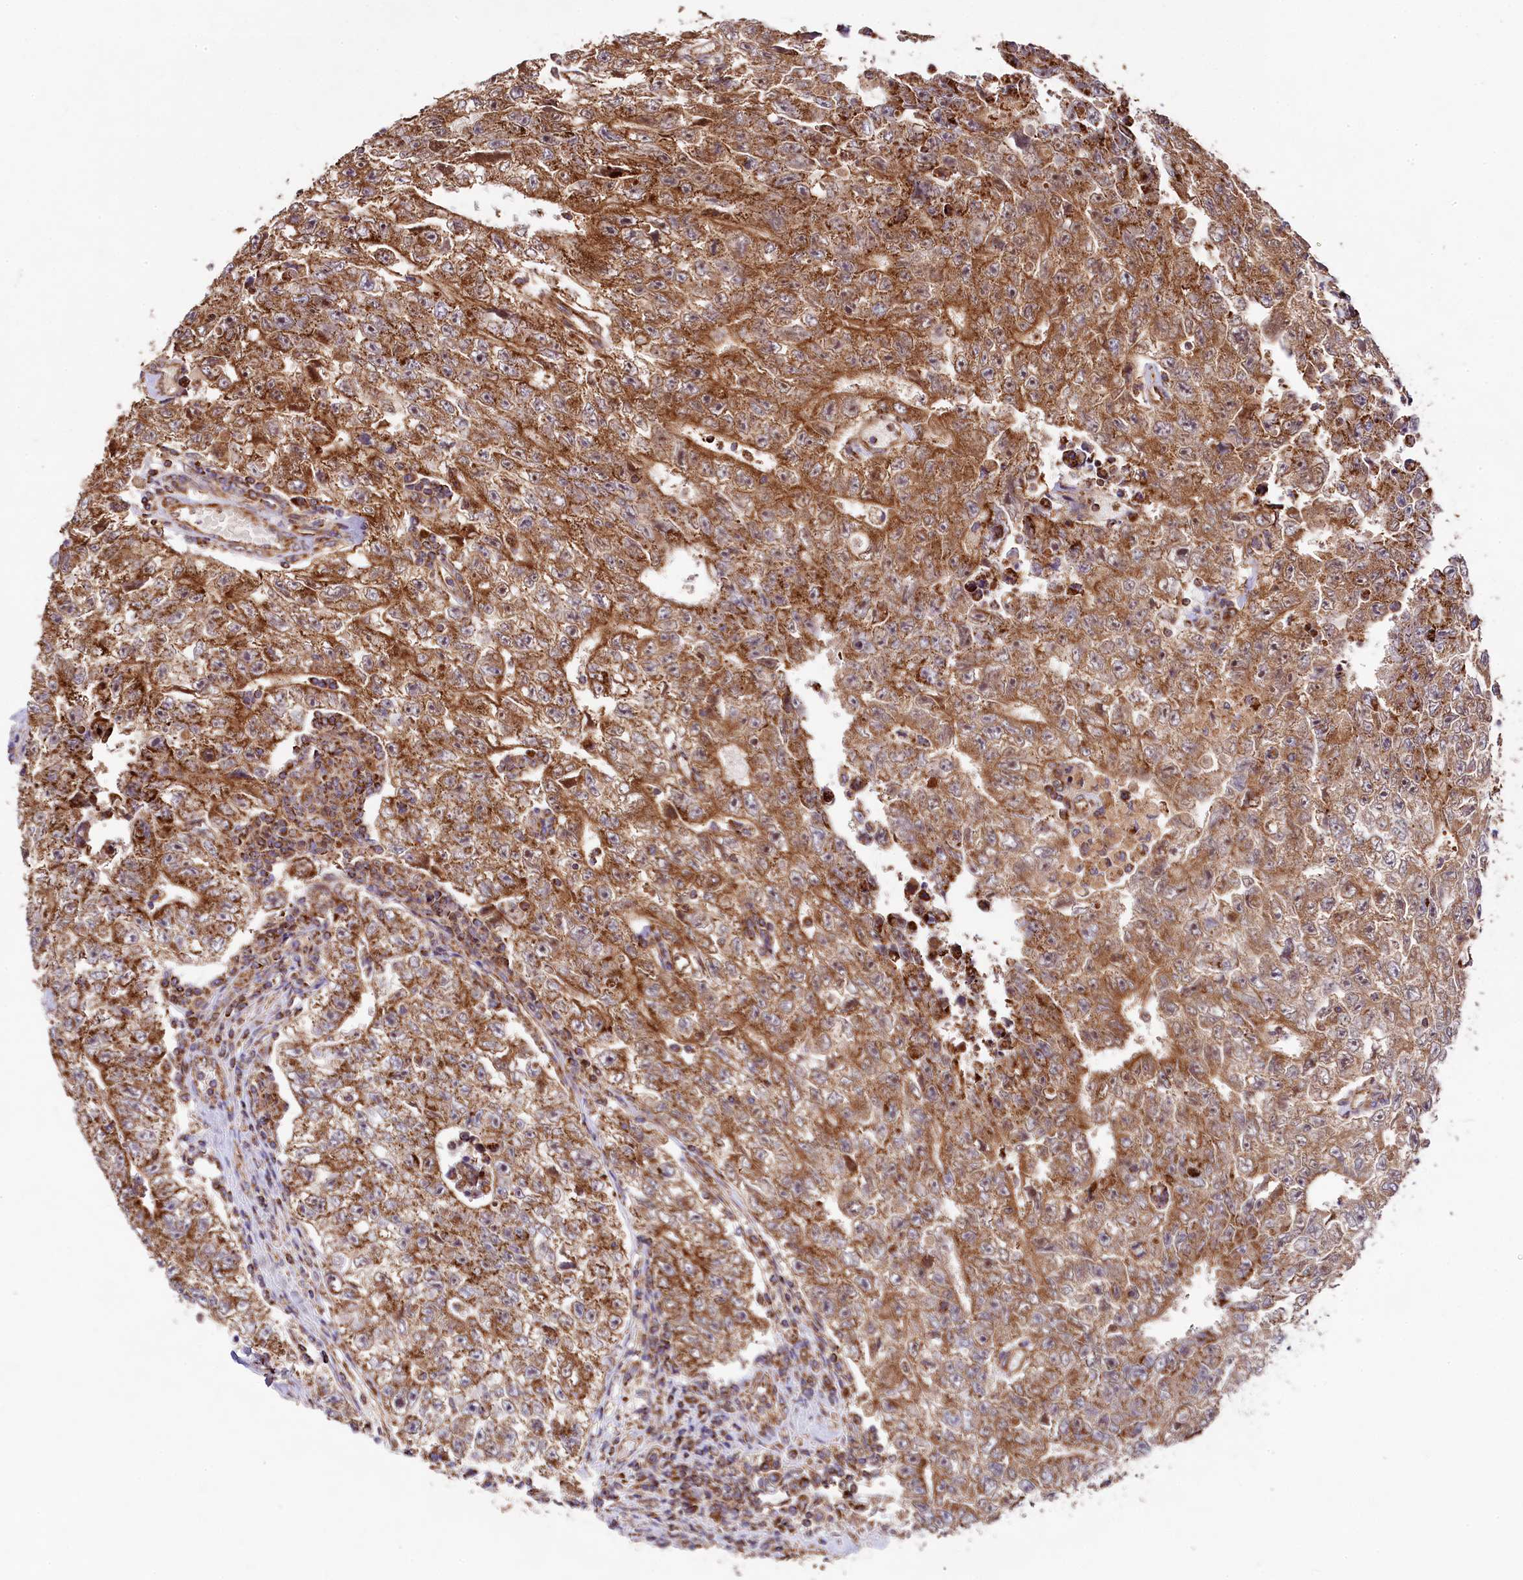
{"staining": {"intensity": "moderate", "quantity": ">75%", "location": "cytoplasmic/membranous"}, "tissue": "testis cancer", "cell_type": "Tumor cells", "image_type": "cancer", "snomed": [{"axis": "morphology", "description": "Carcinoma, Embryonal, NOS"}, {"axis": "topography", "description": "Testis"}], "caption": "Embryonal carcinoma (testis) stained for a protein (brown) demonstrates moderate cytoplasmic/membranous positive expression in approximately >75% of tumor cells.", "gene": "CLYBL", "patient": {"sex": "male", "age": 17}}